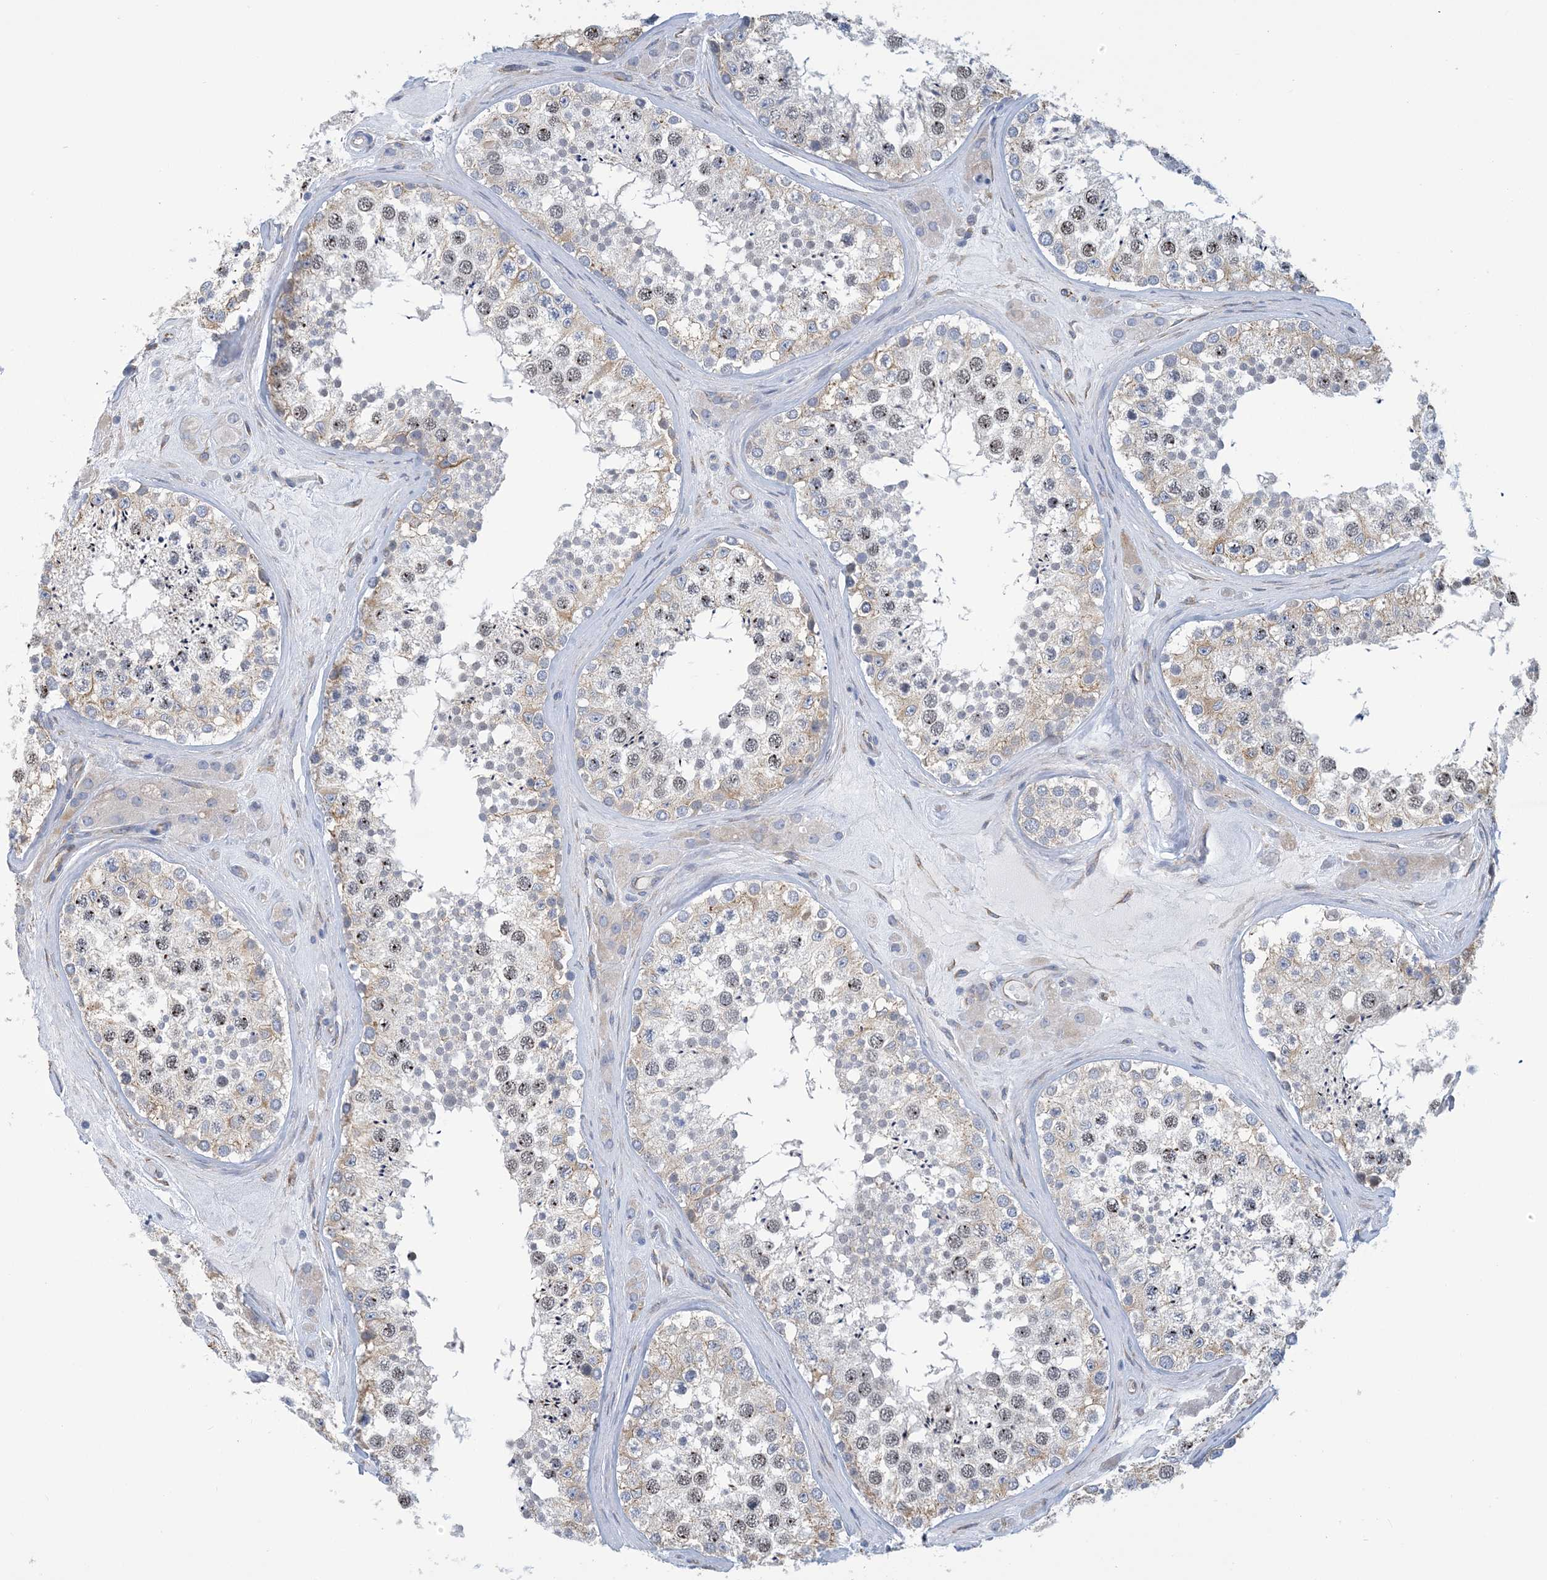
{"staining": {"intensity": "weak", "quantity": "25%-75%", "location": "nuclear"}, "tissue": "testis", "cell_type": "Cells in seminiferous ducts", "image_type": "normal", "snomed": [{"axis": "morphology", "description": "Normal tissue, NOS"}, {"axis": "topography", "description": "Testis"}], "caption": "The image exhibits a brown stain indicating the presence of a protein in the nuclear of cells in seminiferous ducts in testis. (DAB = brown stain, brightfield microscopy at high magnification).", "gene": "CCDC14", "patient": {"sex": "male", "age": 46}}